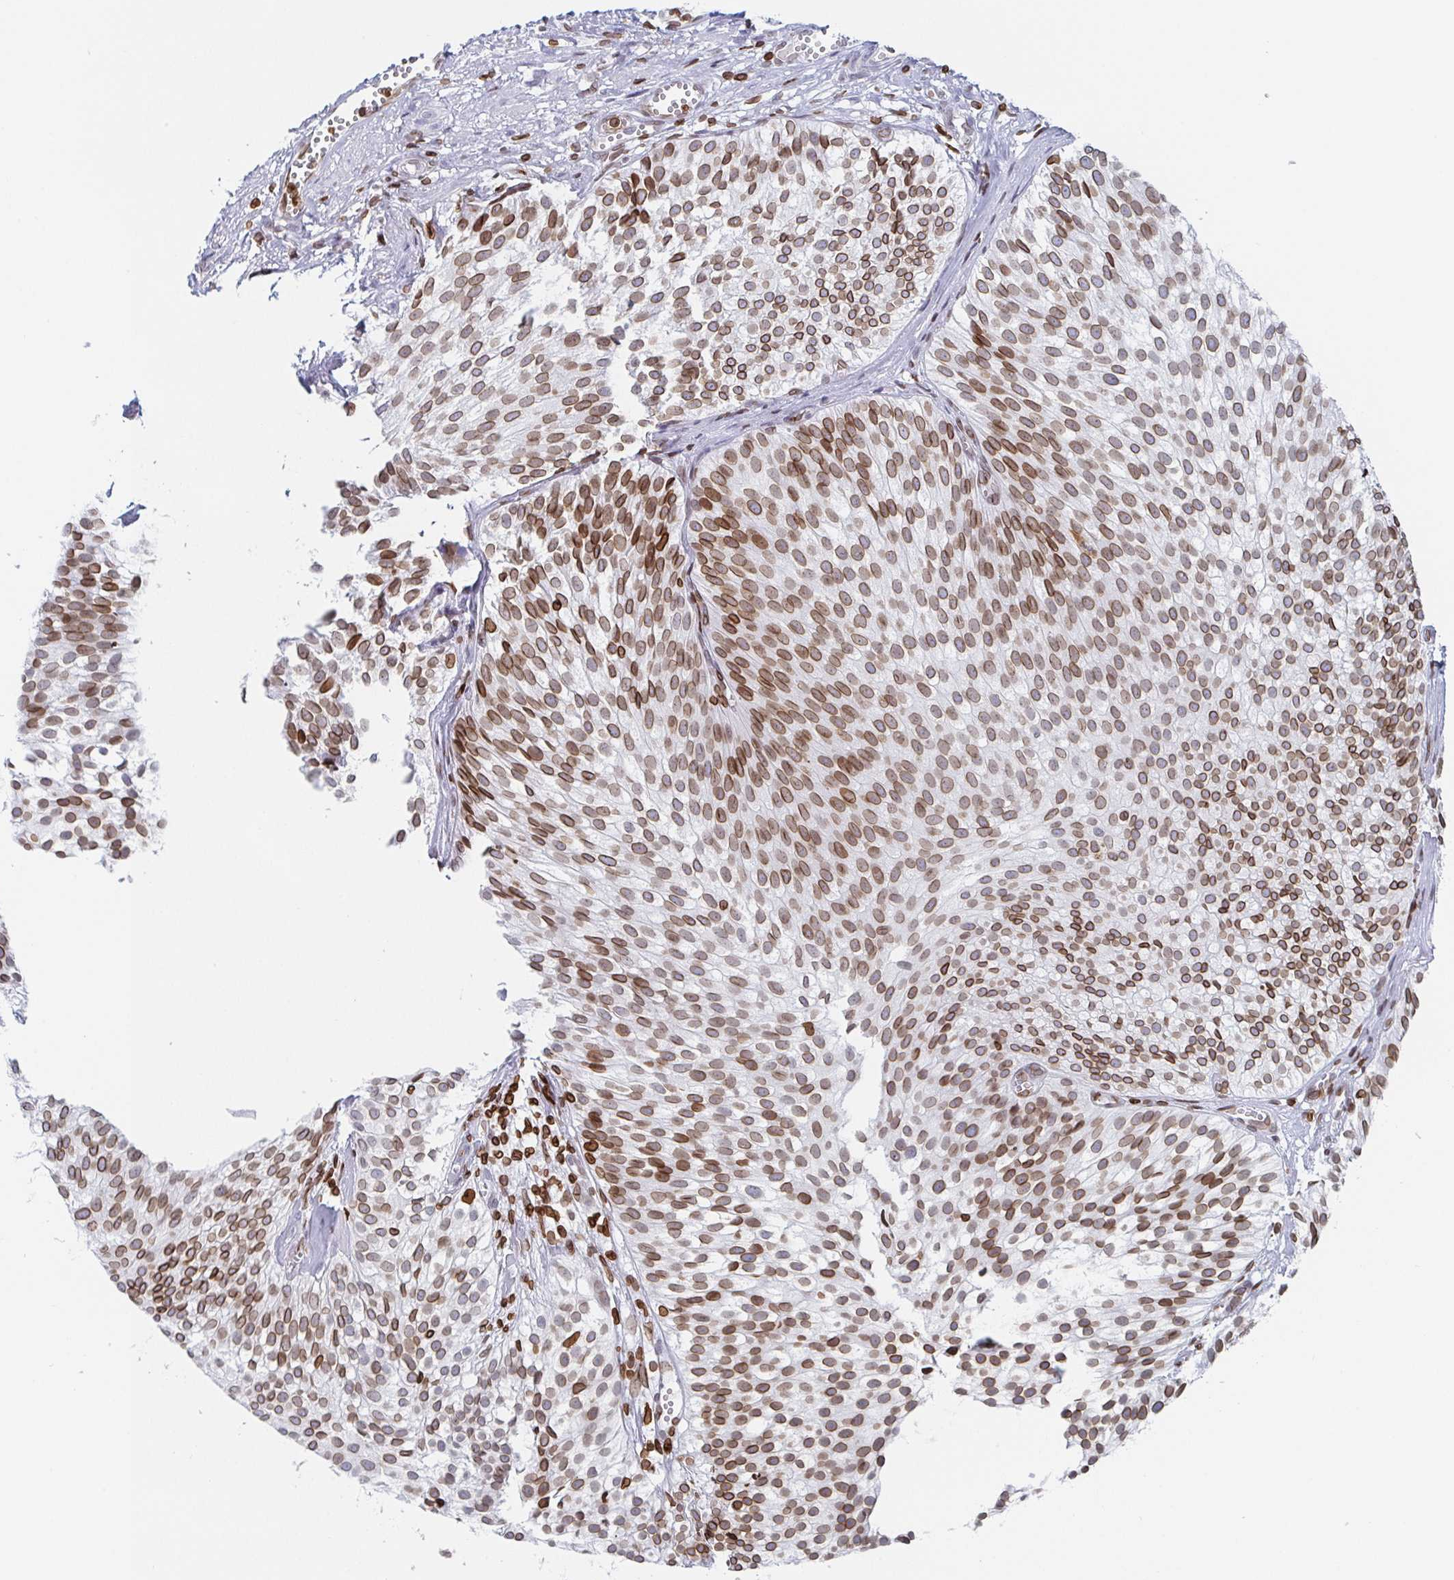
{"staining": {"intensity": "moderate", "quantity": ">75%", "location": "cytoplasmic/membranous,nuclear"}, "tissue": "urothelial cancer", "cell_type": "Tumor cells", "image_type": "cancer", "snomed": [{"axis": "morphology", "description": "Urothelial carcinoma, Low grade"}, {"axis": "topography", "description": "Urinary bladder"}], "caption": "Tumor cells demonstrate moderate cytoplasmic/membranous and nuclear positivity in about >75% of cells in urothelial carcinoma (low-grade).", "gene": "BTBD7", "patient": {"sex": "male", "age": 91}}